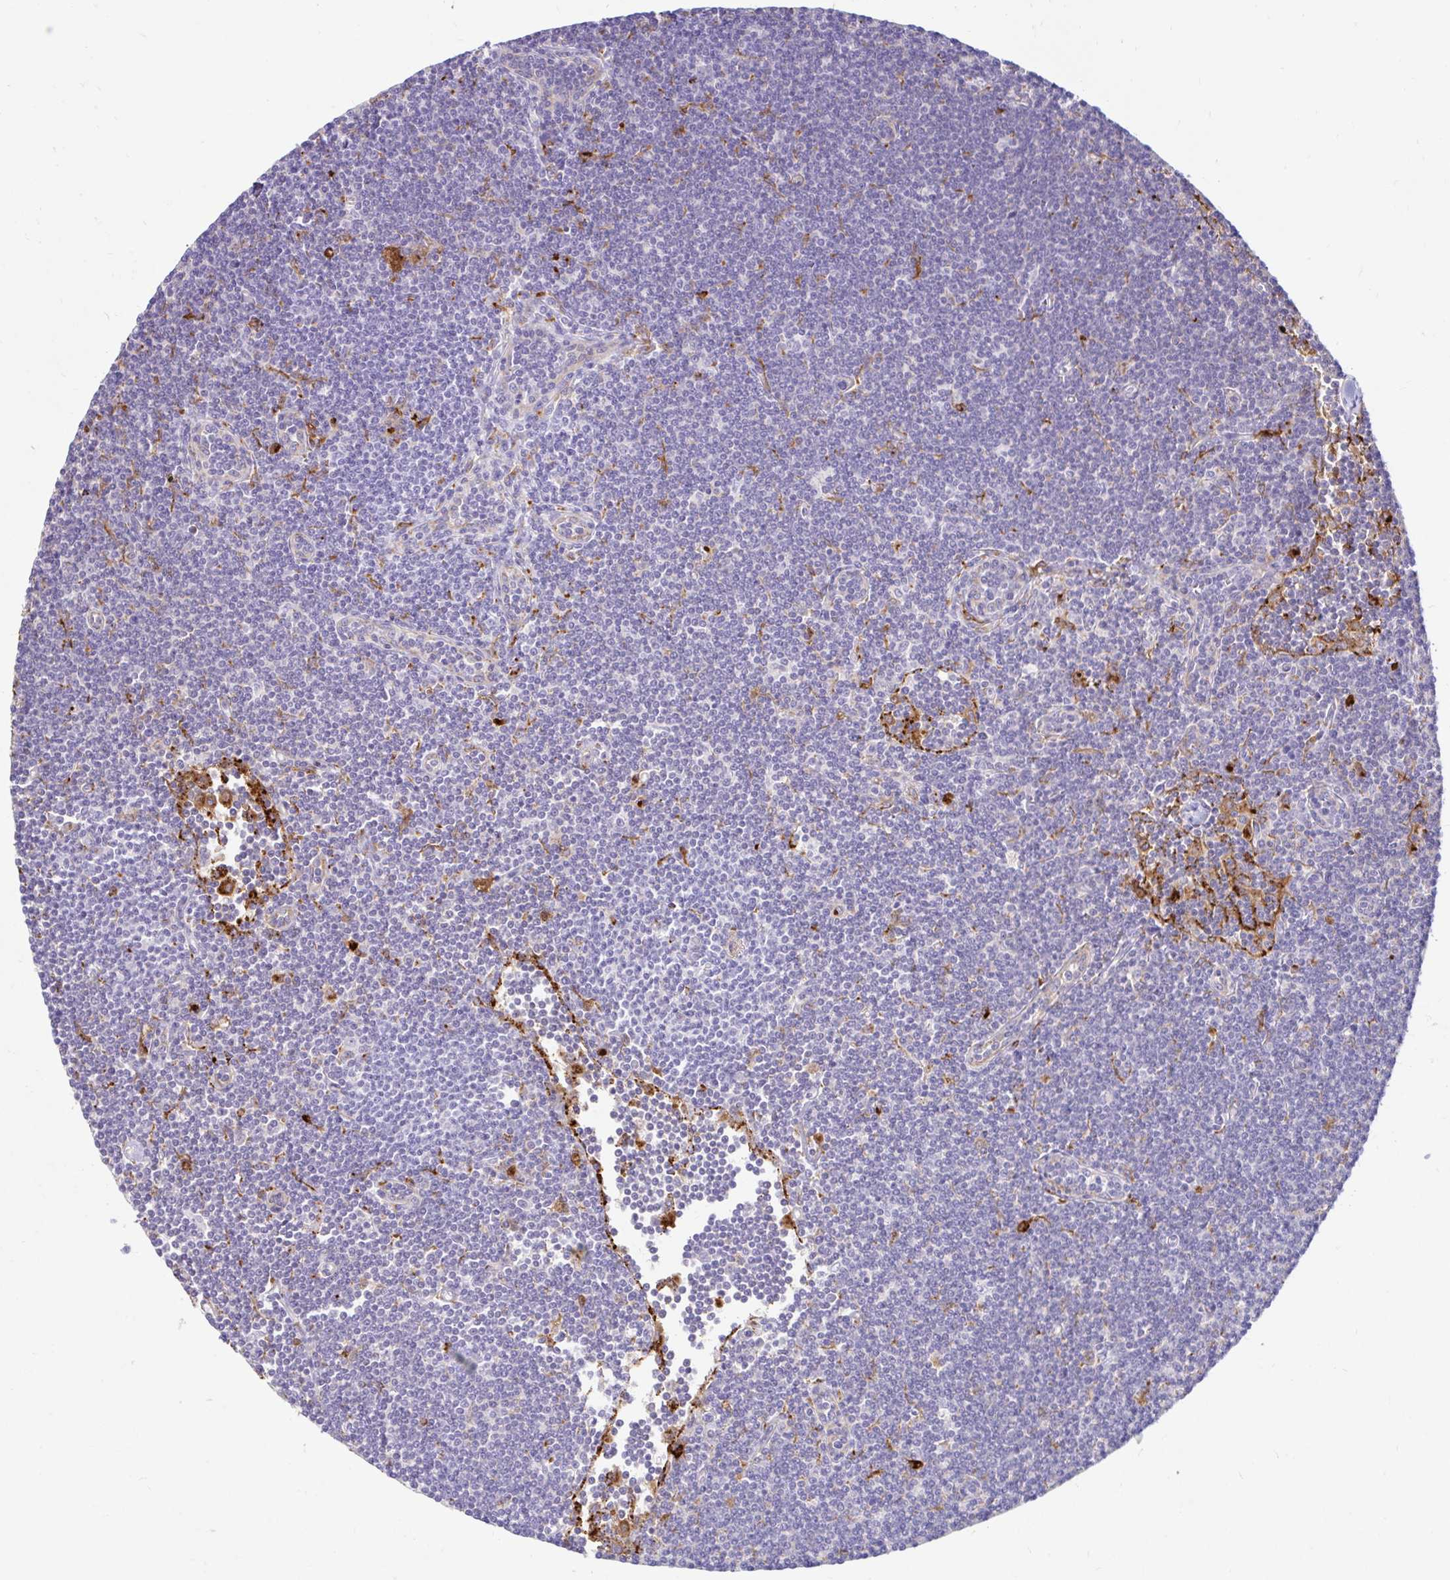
{"staining": {"intensity": "negative", "quantity": "none", "location": "none"}, "tissue": "lymphoma", "cell_type": "Tumor cells", "image_type": "cancer", "snomed": [{"axis": "morphology", "description": "Malignant lymphoma, non-Hodgkin's type, Low grade"}, {"axis": "topography", "description": "Lymph node"}], "caption": "IHC of human lymphoma displays no staining in tumor cells. The staining was performed using DAB to visualize the protein expression in brown, while the nuclei were stained in blue with hematoxylin (Magnification: 20x).", "gene": "FUCA1", "patient": {"sex": "female", "age": 73}}